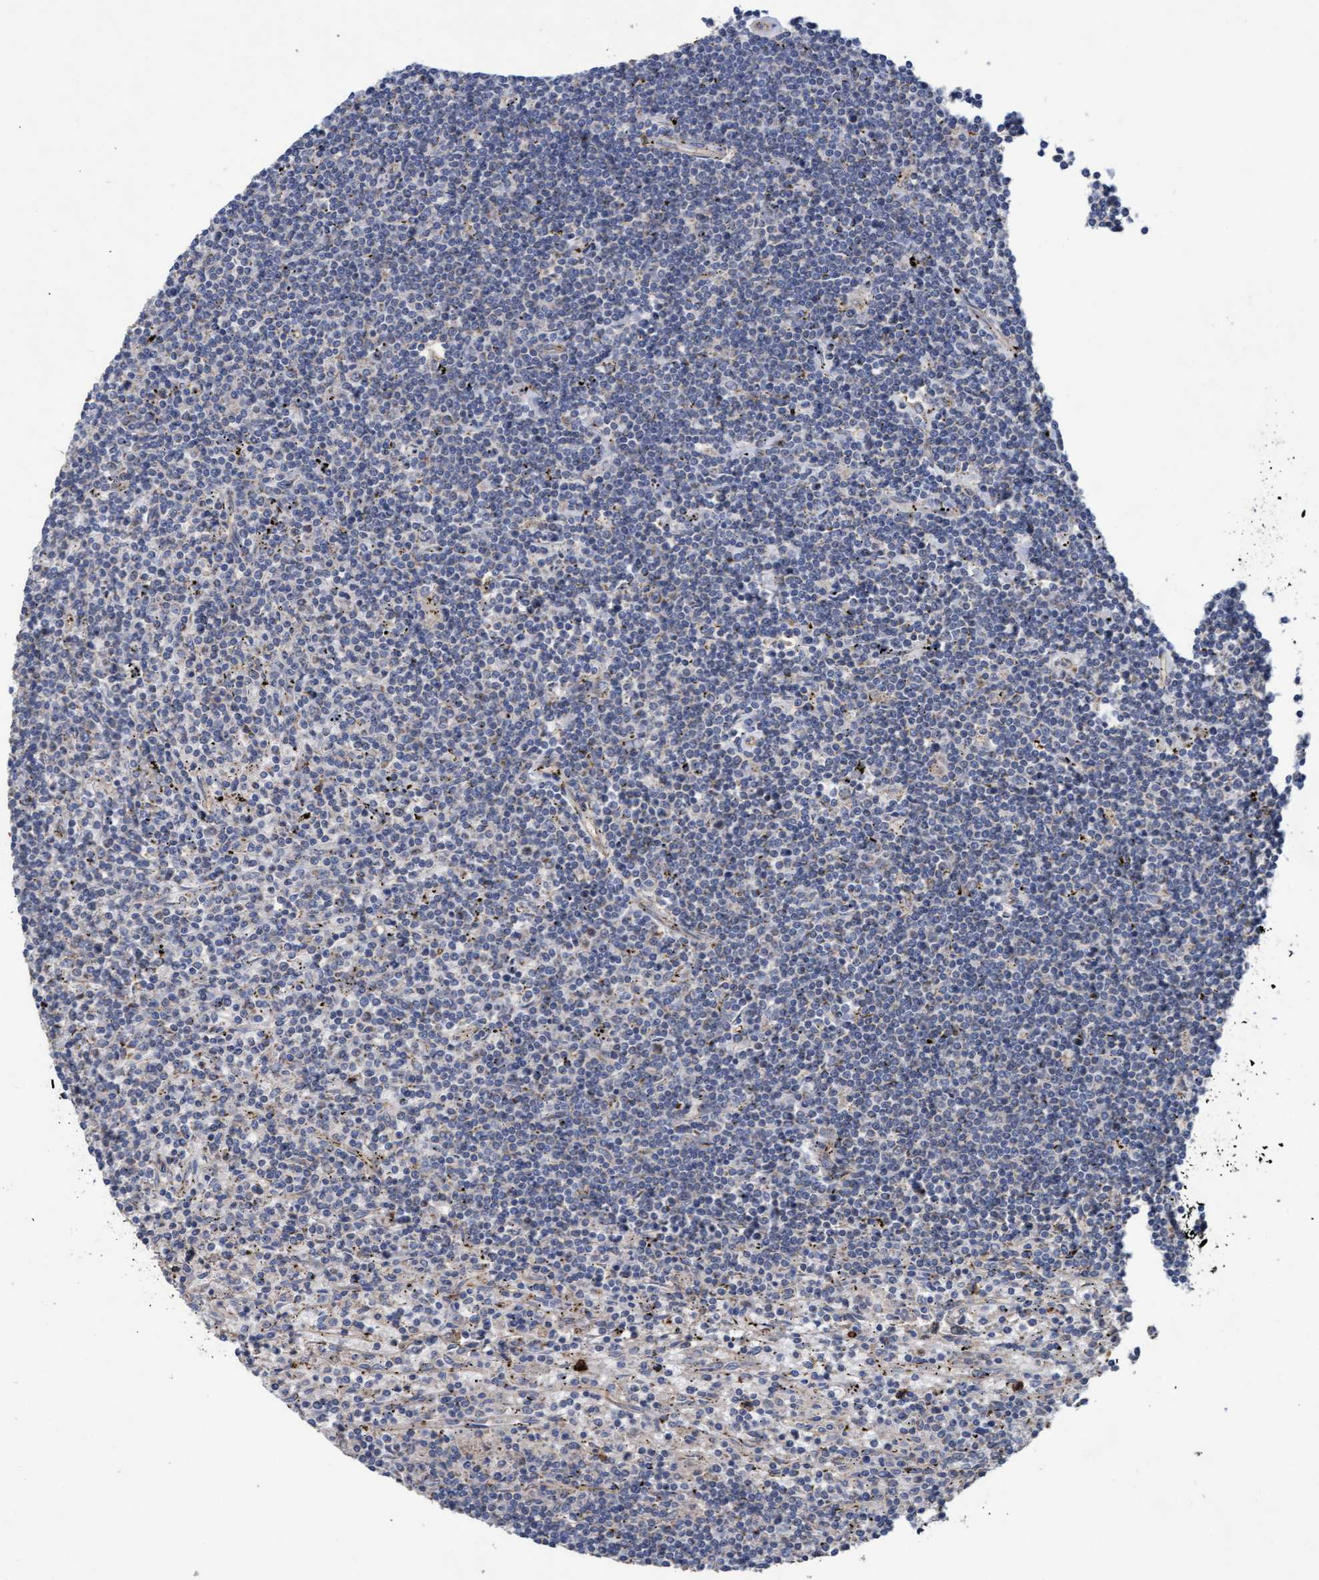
{"staining": {"intensity": "negative", "quantity": "none", "location": "none"}, "tissue": "lymphoma", "cell_type": "Tumor cells", "image_type": "cancer", "snomed": [{"axis": "morphology", "description": "Malignant lymphoma, non-Hodgkin's type, Low grade"}, {"axis": "topography", "description": "Spleen"}], "caption": "Tumor cells are negative for protein expression in human lymphoma.", "gene": "MRPL38", "patient": {"sex": "male", "age": 76}}